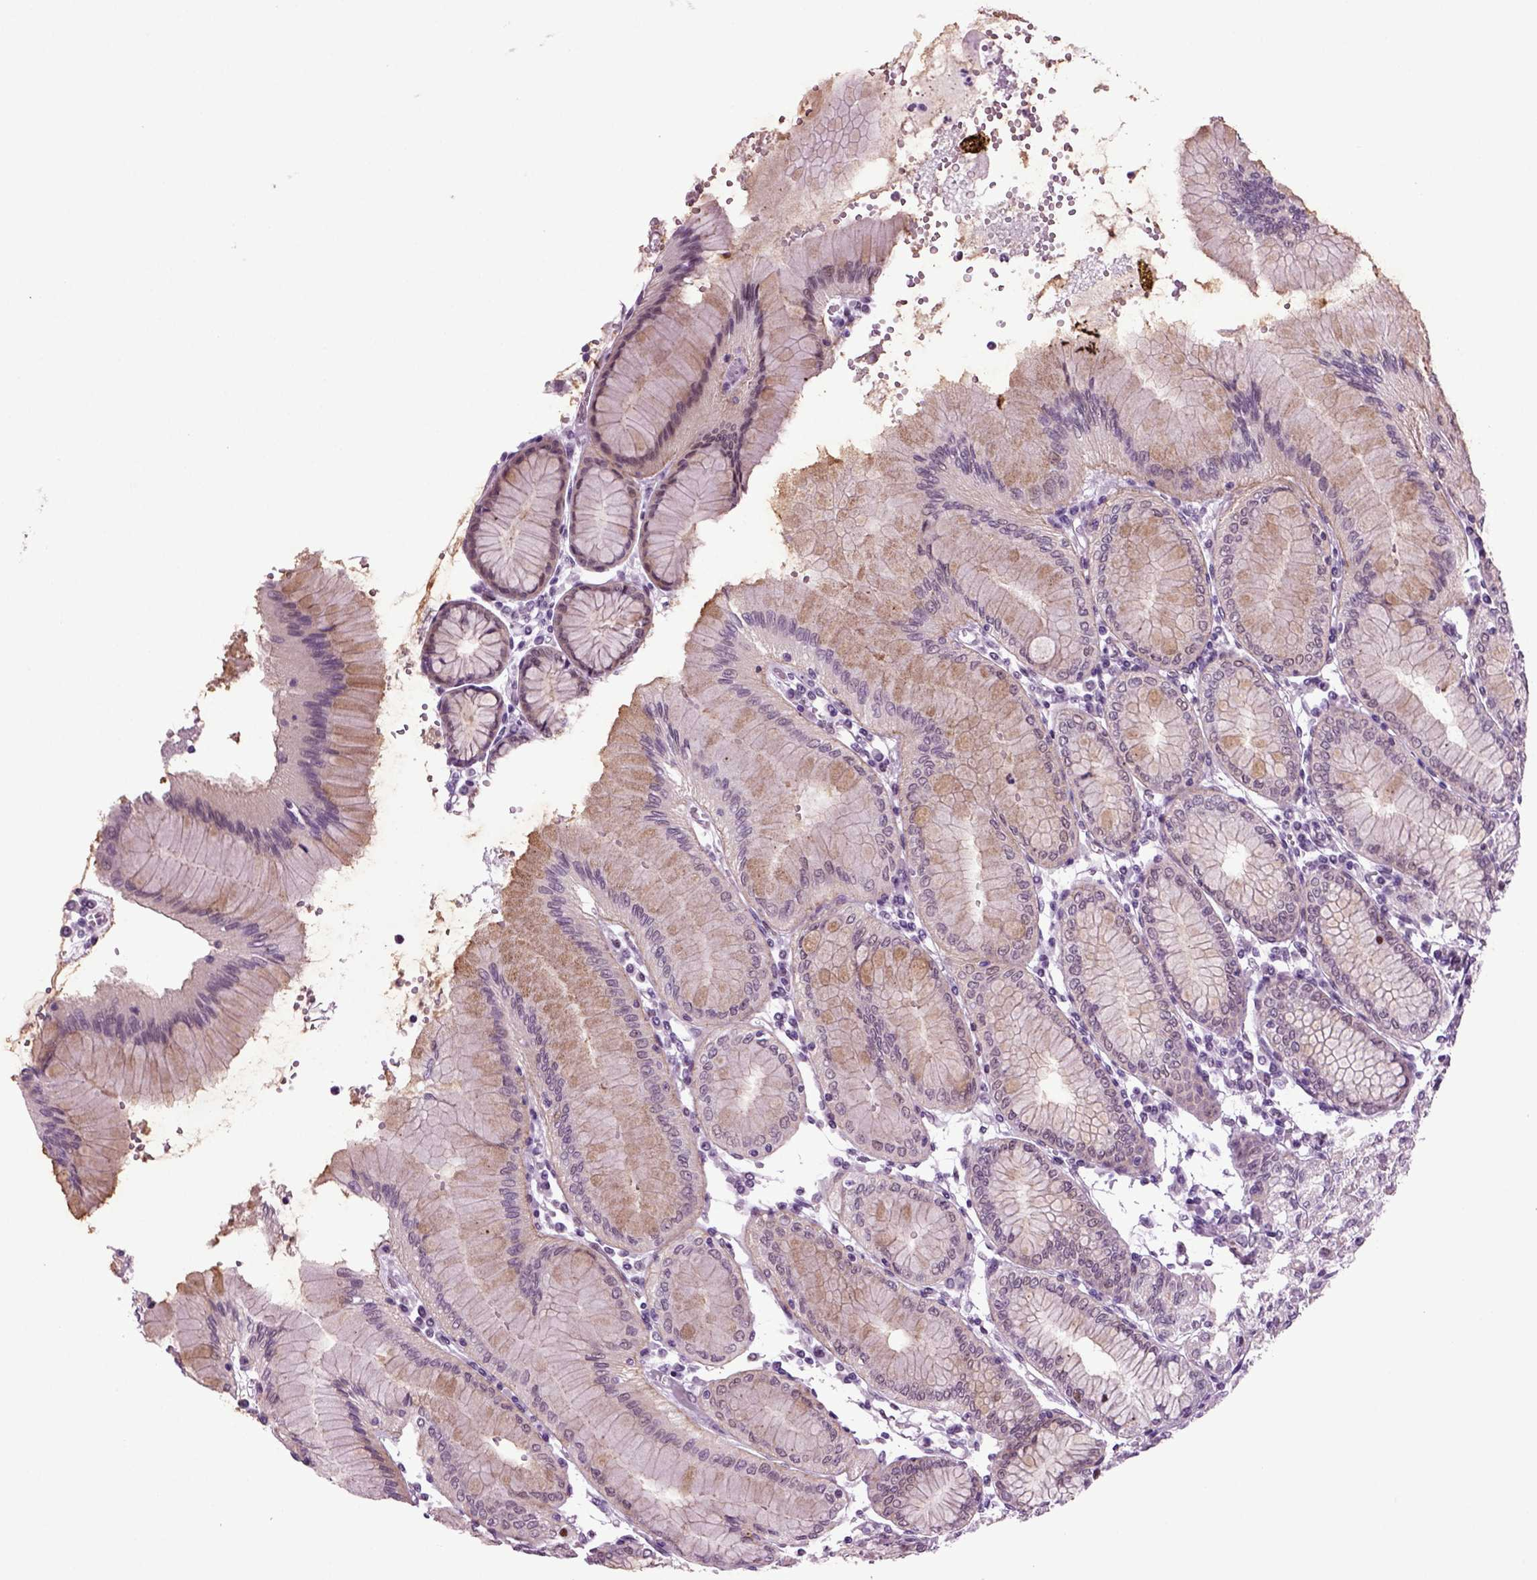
{"staining": {"intensity": "strong", "quantity": "<25%", "location": "nuclear"}, "tissue": "stomach", "cell_type": "Glandular cells", "image_type": "normal", "snomed": [{"axis": "morphology", "description": "Normal tissue, NOS"}, {"axis": "topography", "description": "Skeletal muscle"}, {"axis": "topography", "description": "Stomach"}], "caption": "Immunohistochemical staining of benign stomach demonstrates <25% levels of strong nuclear protein staining in approximately <25% of glandular cells. Using DAB (3,3'-diaminobenzidine) (brown) and hematoxylin (blue) stains, captured at high magnification using brightfield microscopy.", "gene": "RFX3", "patient": {"sex": "female", "age": 57}}